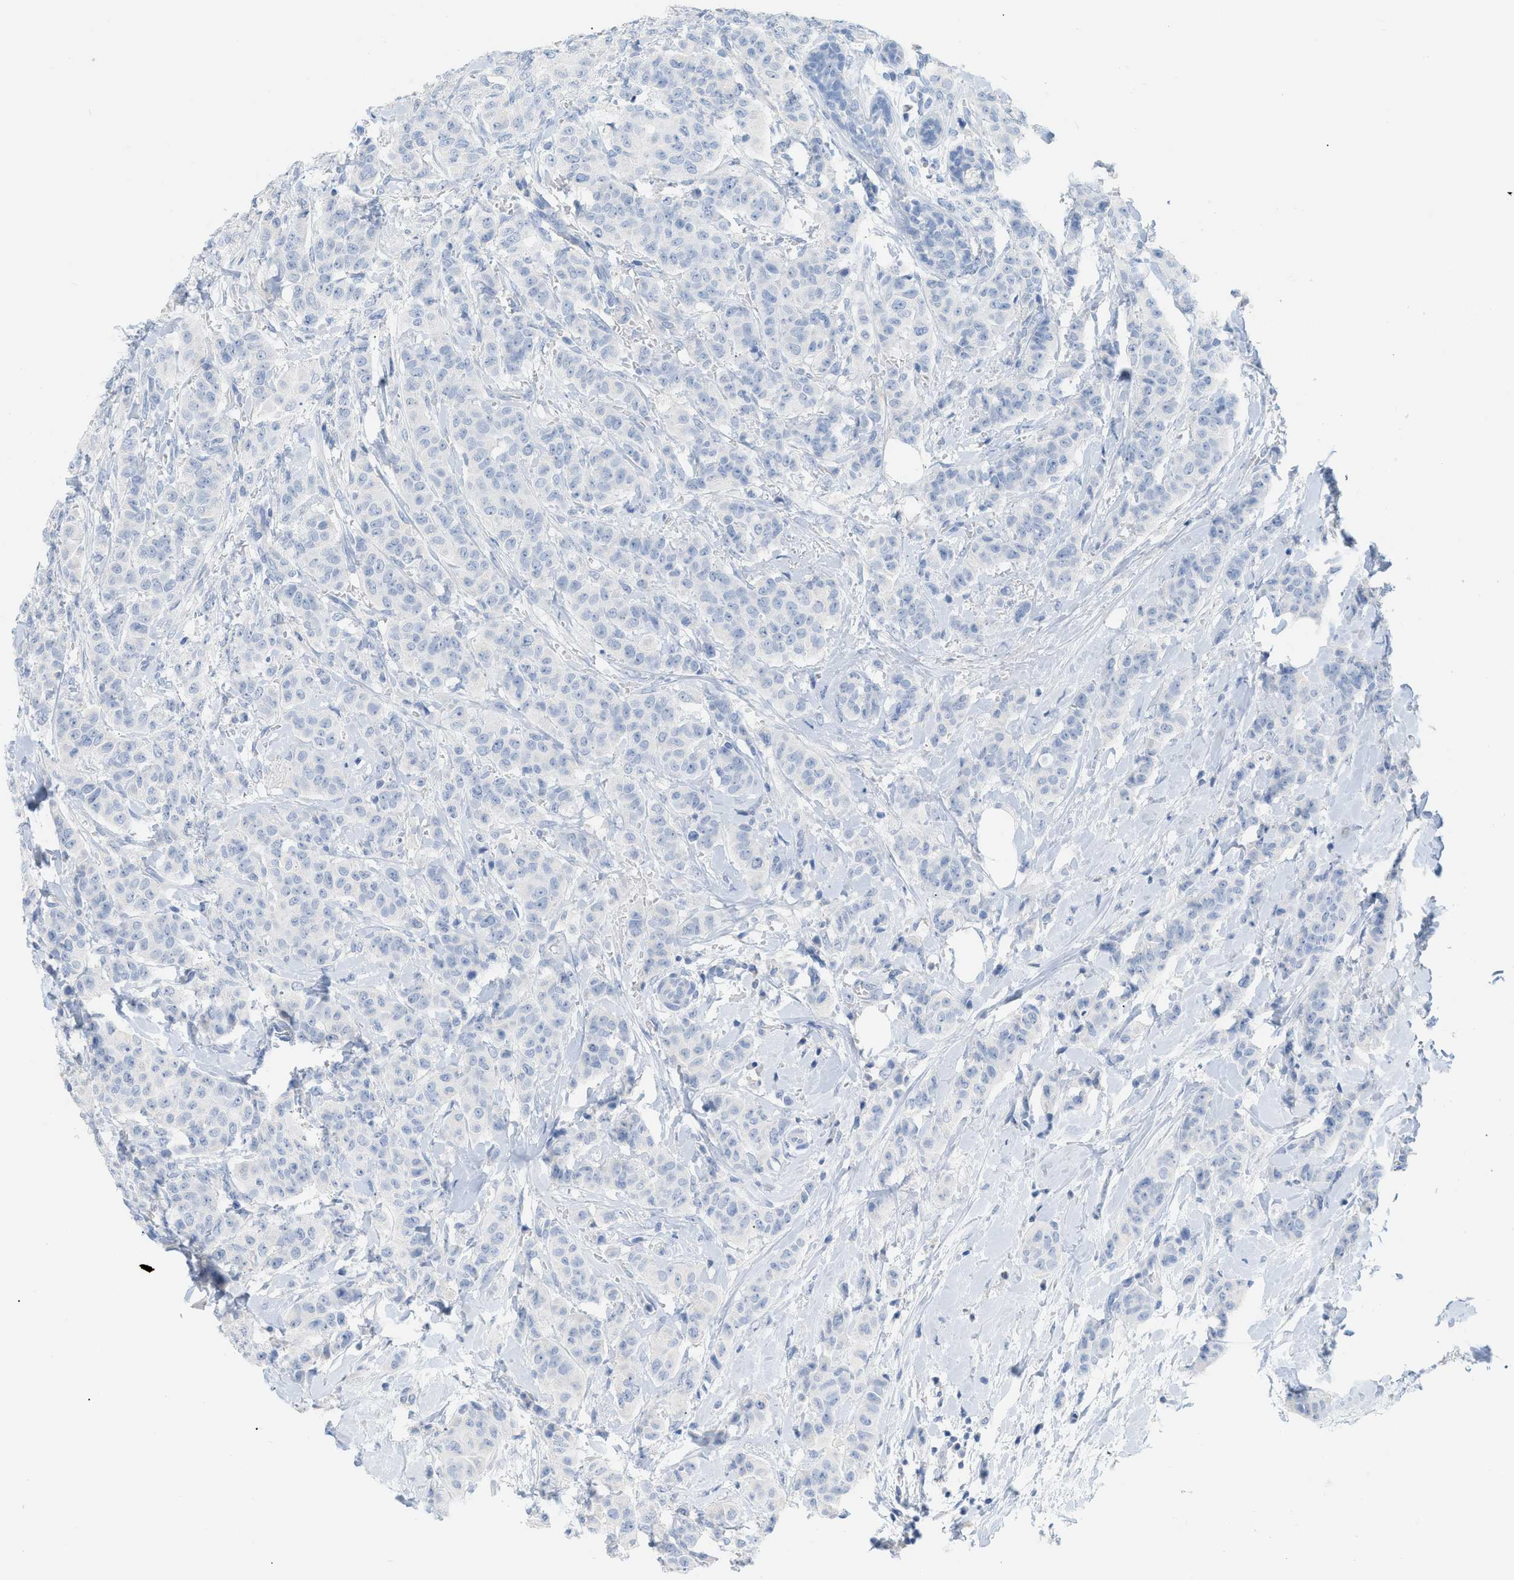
{"staining": {"intensity": "negative", "quantity": "none", "location": "none"}, "tissue": "breast cancer", "cell_type": "Tumor cells", "image_type": "cancer", "snomed": [{"axis": "morphology", "description": "Normal tissue, NOS"}, {"axis": "morphology", "description": "Duct carcinoma"}, {"axis": "topography", "description": "Breast"}], "caption": "This is an IHC image of breast cancer. There is no staining in tumor cells.", "gene": "PAPPA", "patient": {"sex": "female", "age": 40}}